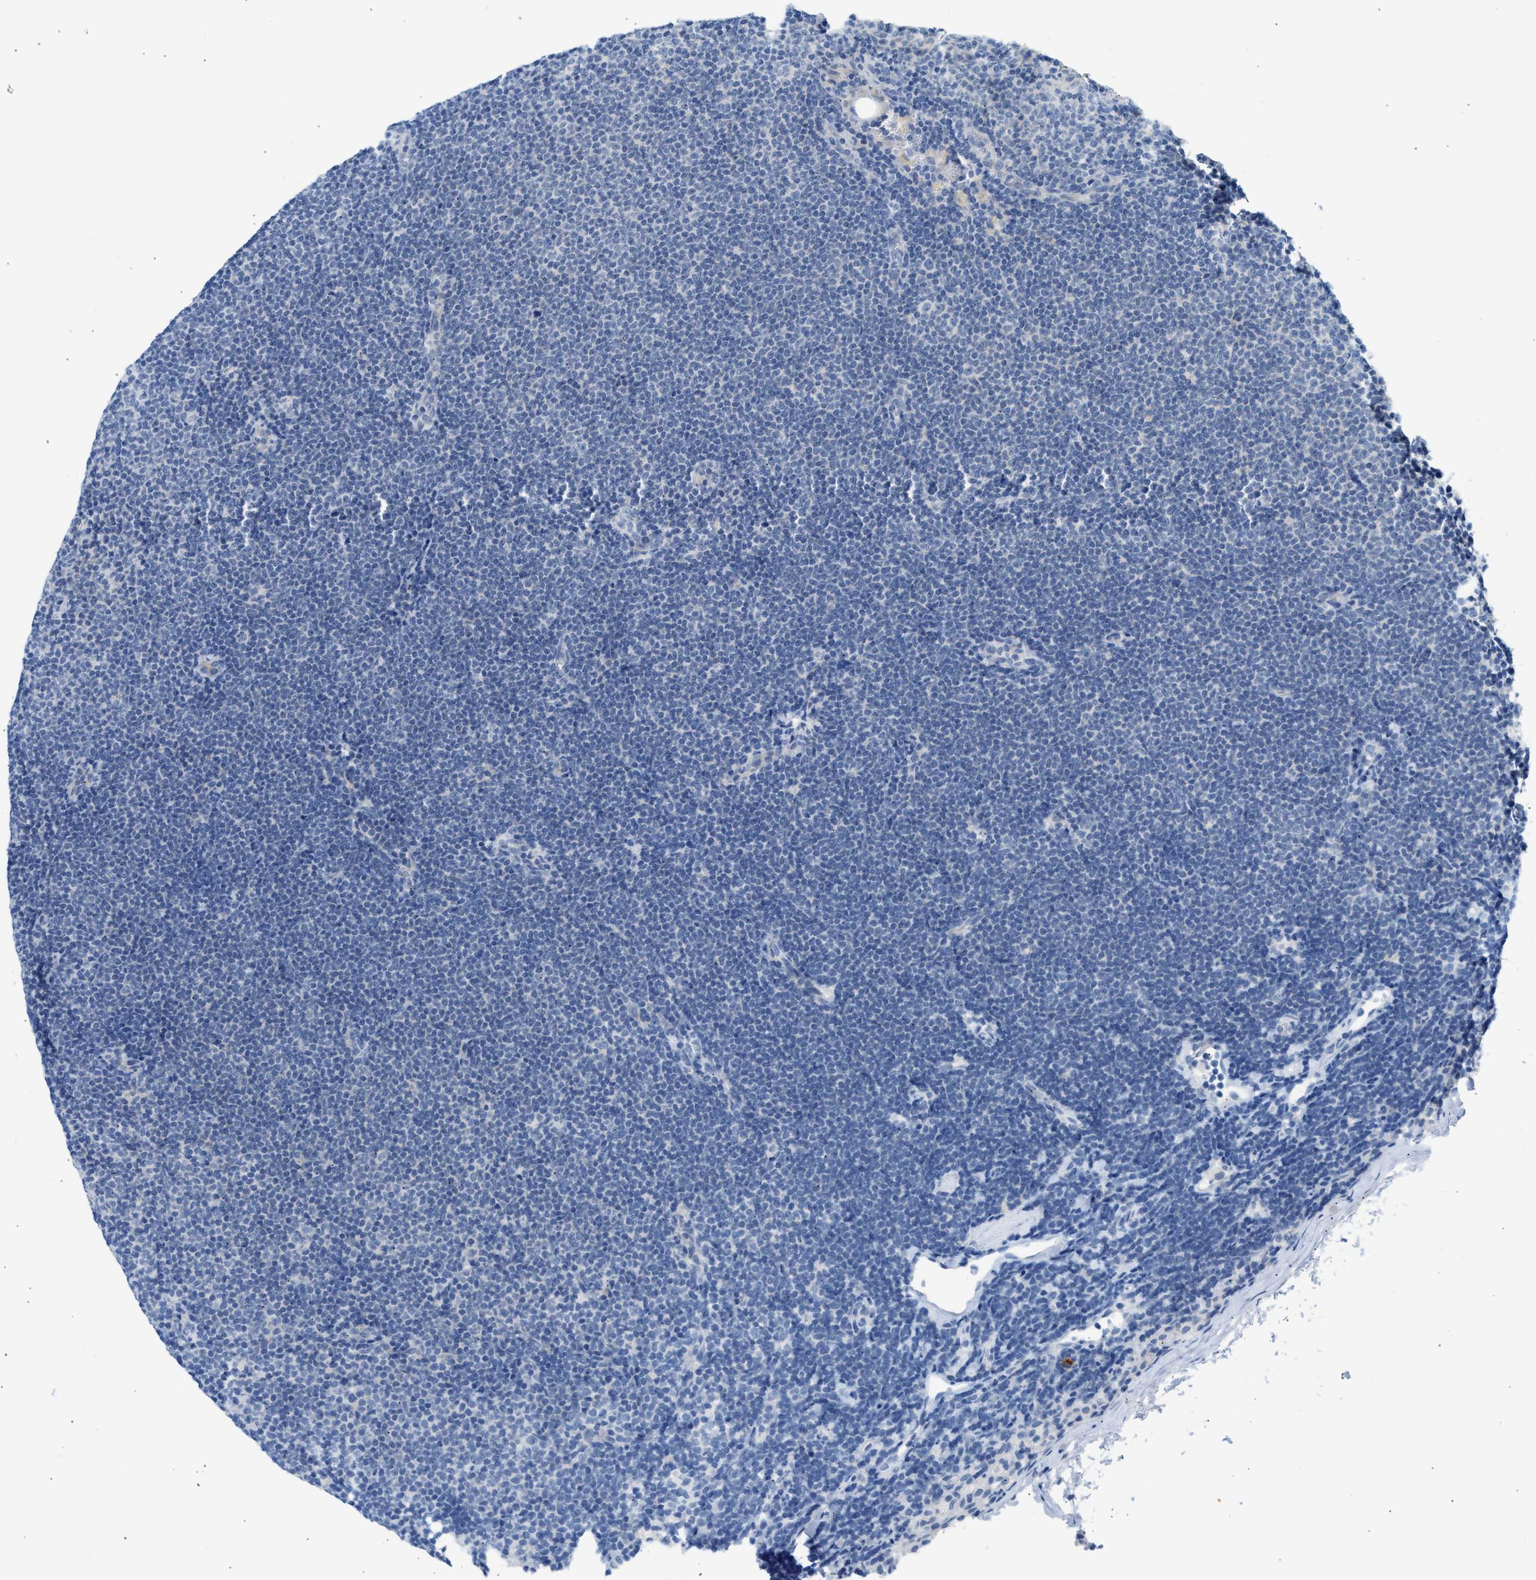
{"staining": {"intensity": "negative", "quantity": "none", "location": "none"}, "tissue": "lymphoma", "cell_type": "Tumor cells", "image_type": "cancer", "snomed": [{"axis": "morphology", "description": "Malignant lymphoma, non-Hodgkin's type, Low grade"}, {"axis": "topography", "description": "Lymph node"}], "caption": "Tumor cells show no significant protein positivity in low-grade malignant lymphoma, non-Hodgkin's type.", "gene": "ERBB2", "patient": {"sex": "female", "age": 53}}